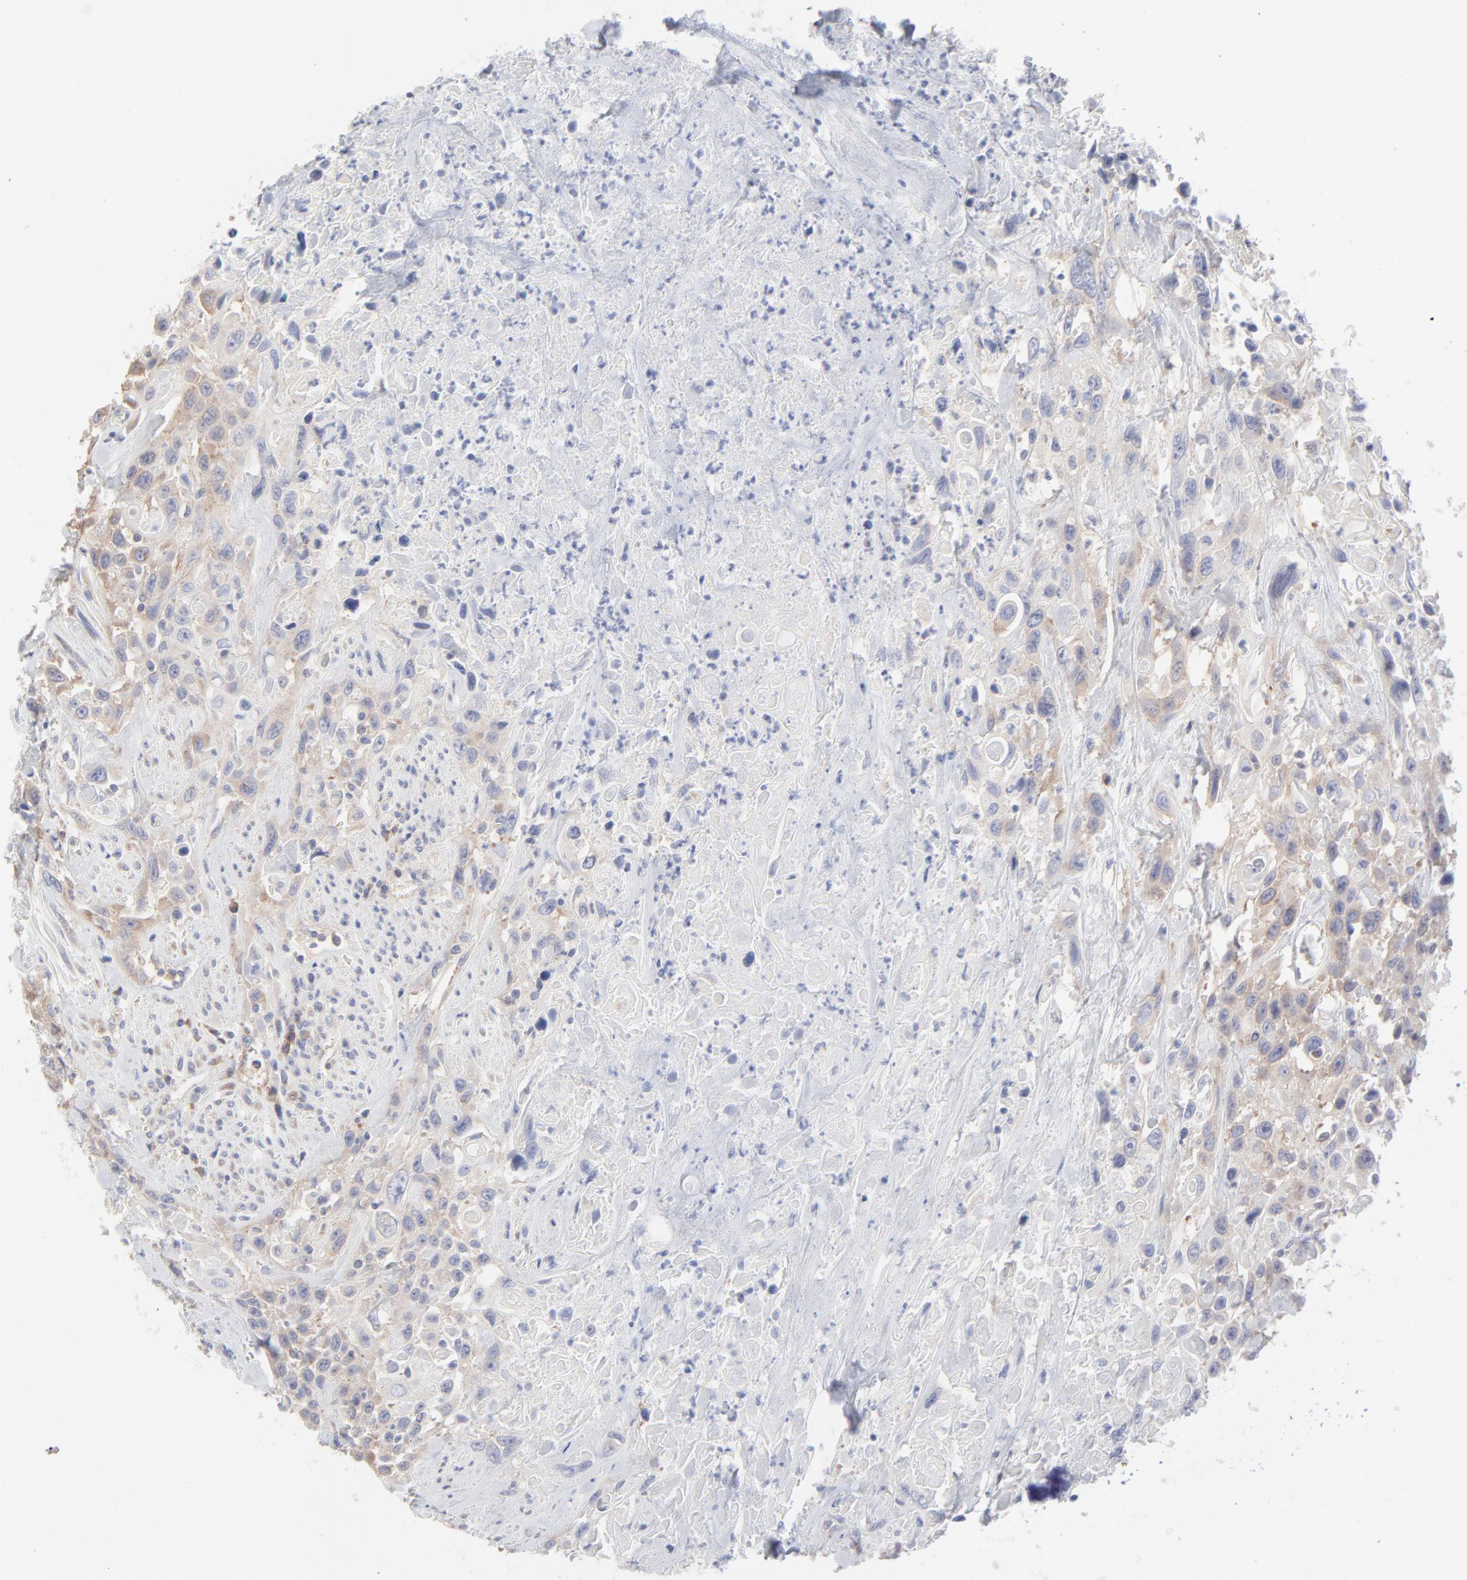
{"staining": {"intensity": "weak", "quantity": "25%-75%", "location": "cytoplasmic/membranous"}, "tissue": "urothelial cancer", "cell_type": "Tumor cells", "image_type": "cancer", "snomed": [{"axis": "morphology", "description": "Urothelial carcinoma, High grade"}, {"axis": "topography", "description": "Urinary bladder"}], "caption": "Immunohistochemical staining of urothelial carcinoma (high-grade) reveals low levels of weak cytoplasmic/membranous expression in about 25%-75% of tumor cells.", "gene": "RPS21", "patient": {"sex": "female", "age": 84}}